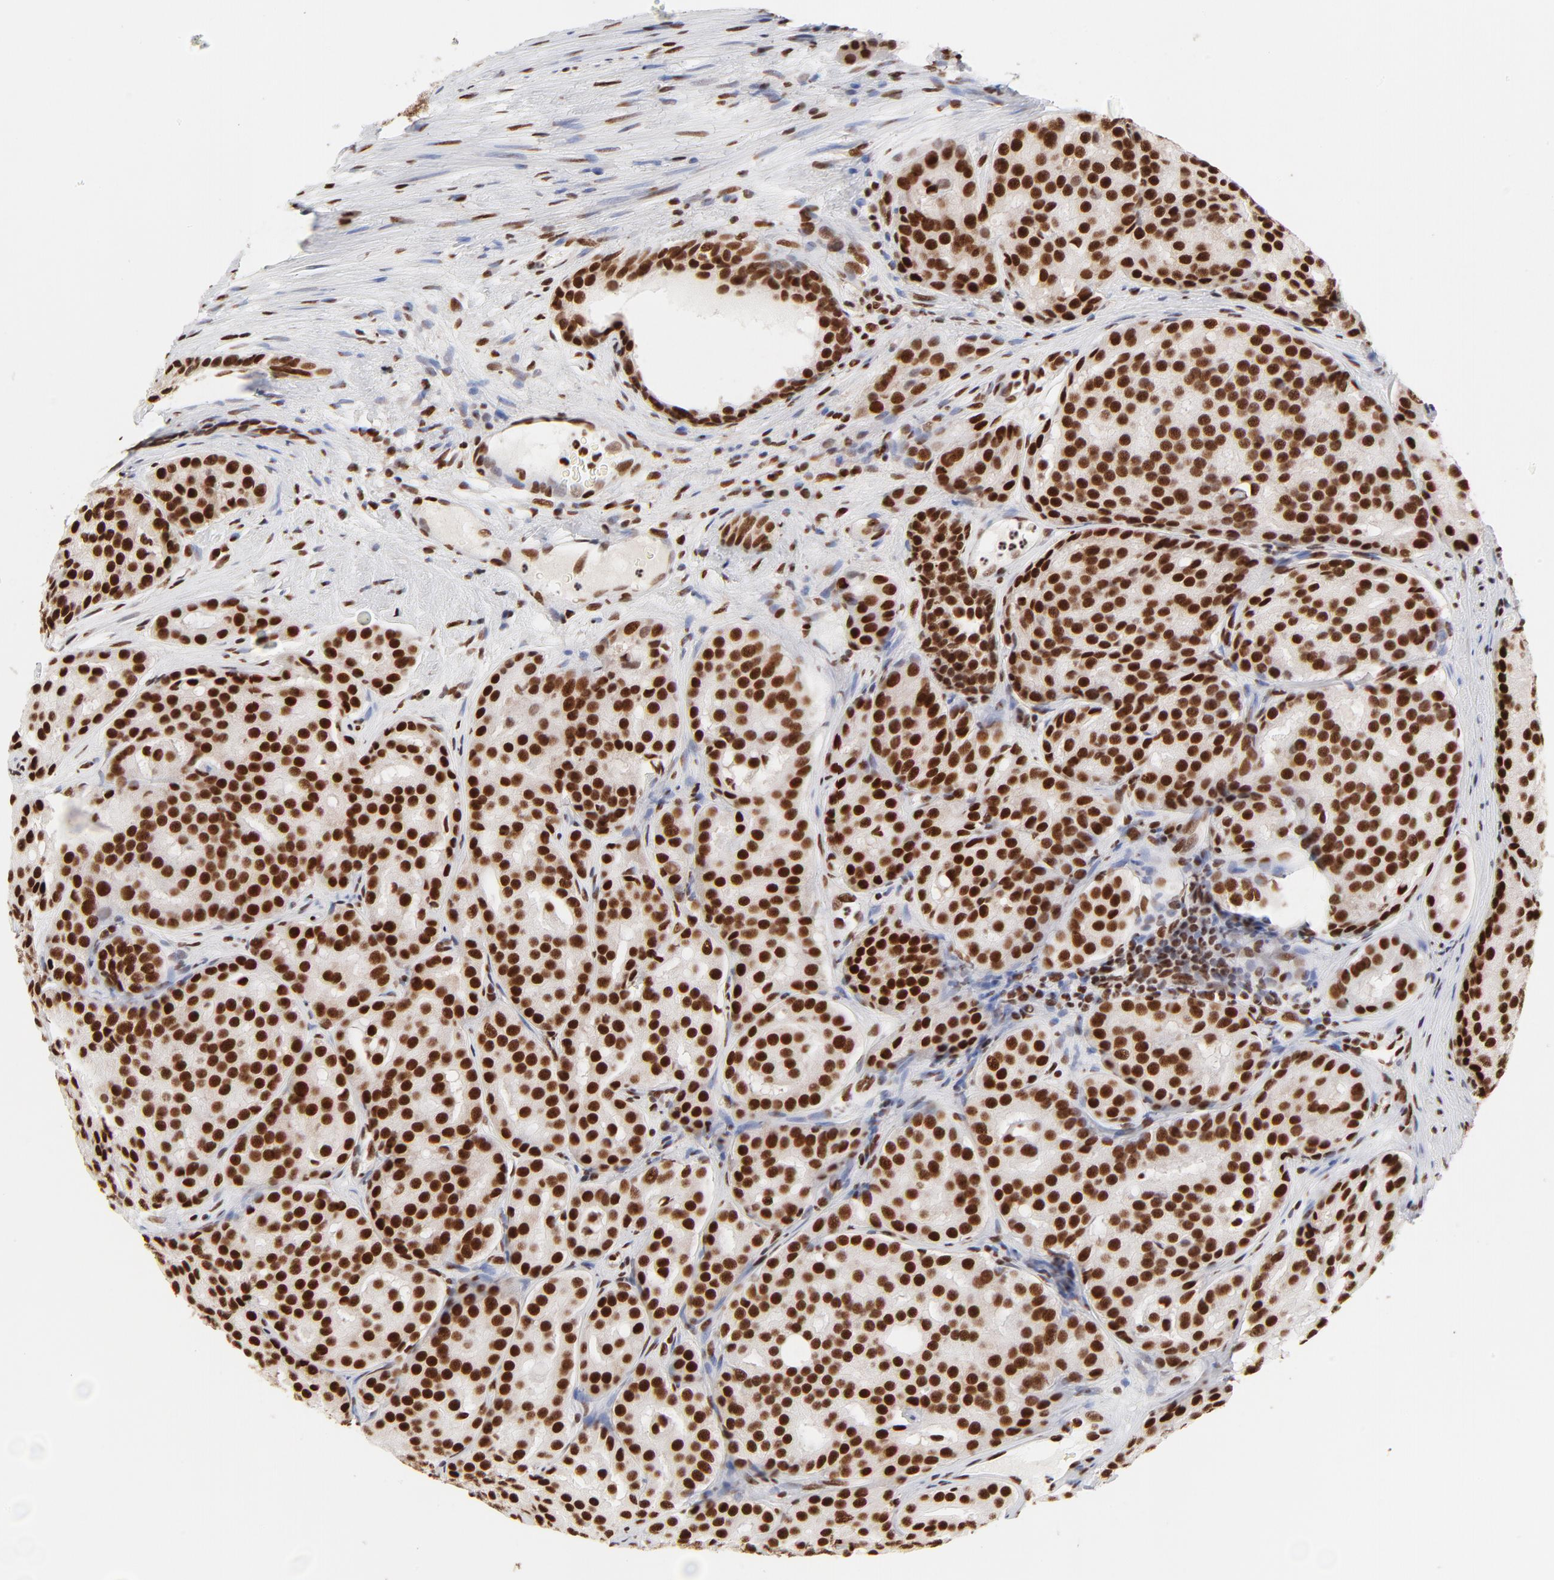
{"staining": {"intensity": "strong", "quantity": ">75%", "location": "nuclear"}, "tissue": "prostate cancer", "cell_type": "Tumor cells", "image_type": "cancer", "snomed": [{"axis": "morphology", "description": "Adenocarcinoma, High grade"}, {"axis": "topography", "description": "Prostate"}], "caption": "The histopathology image displays a brown stain indicating the presence of a protein in the nuclear of tumor cells in prostate adenocarcinoma (high-grade). (DAB = brown stain, brightfield microscopy at high magnification).", "gene": "TARDBP", "patient": {"sex": "male", "age": 64}}